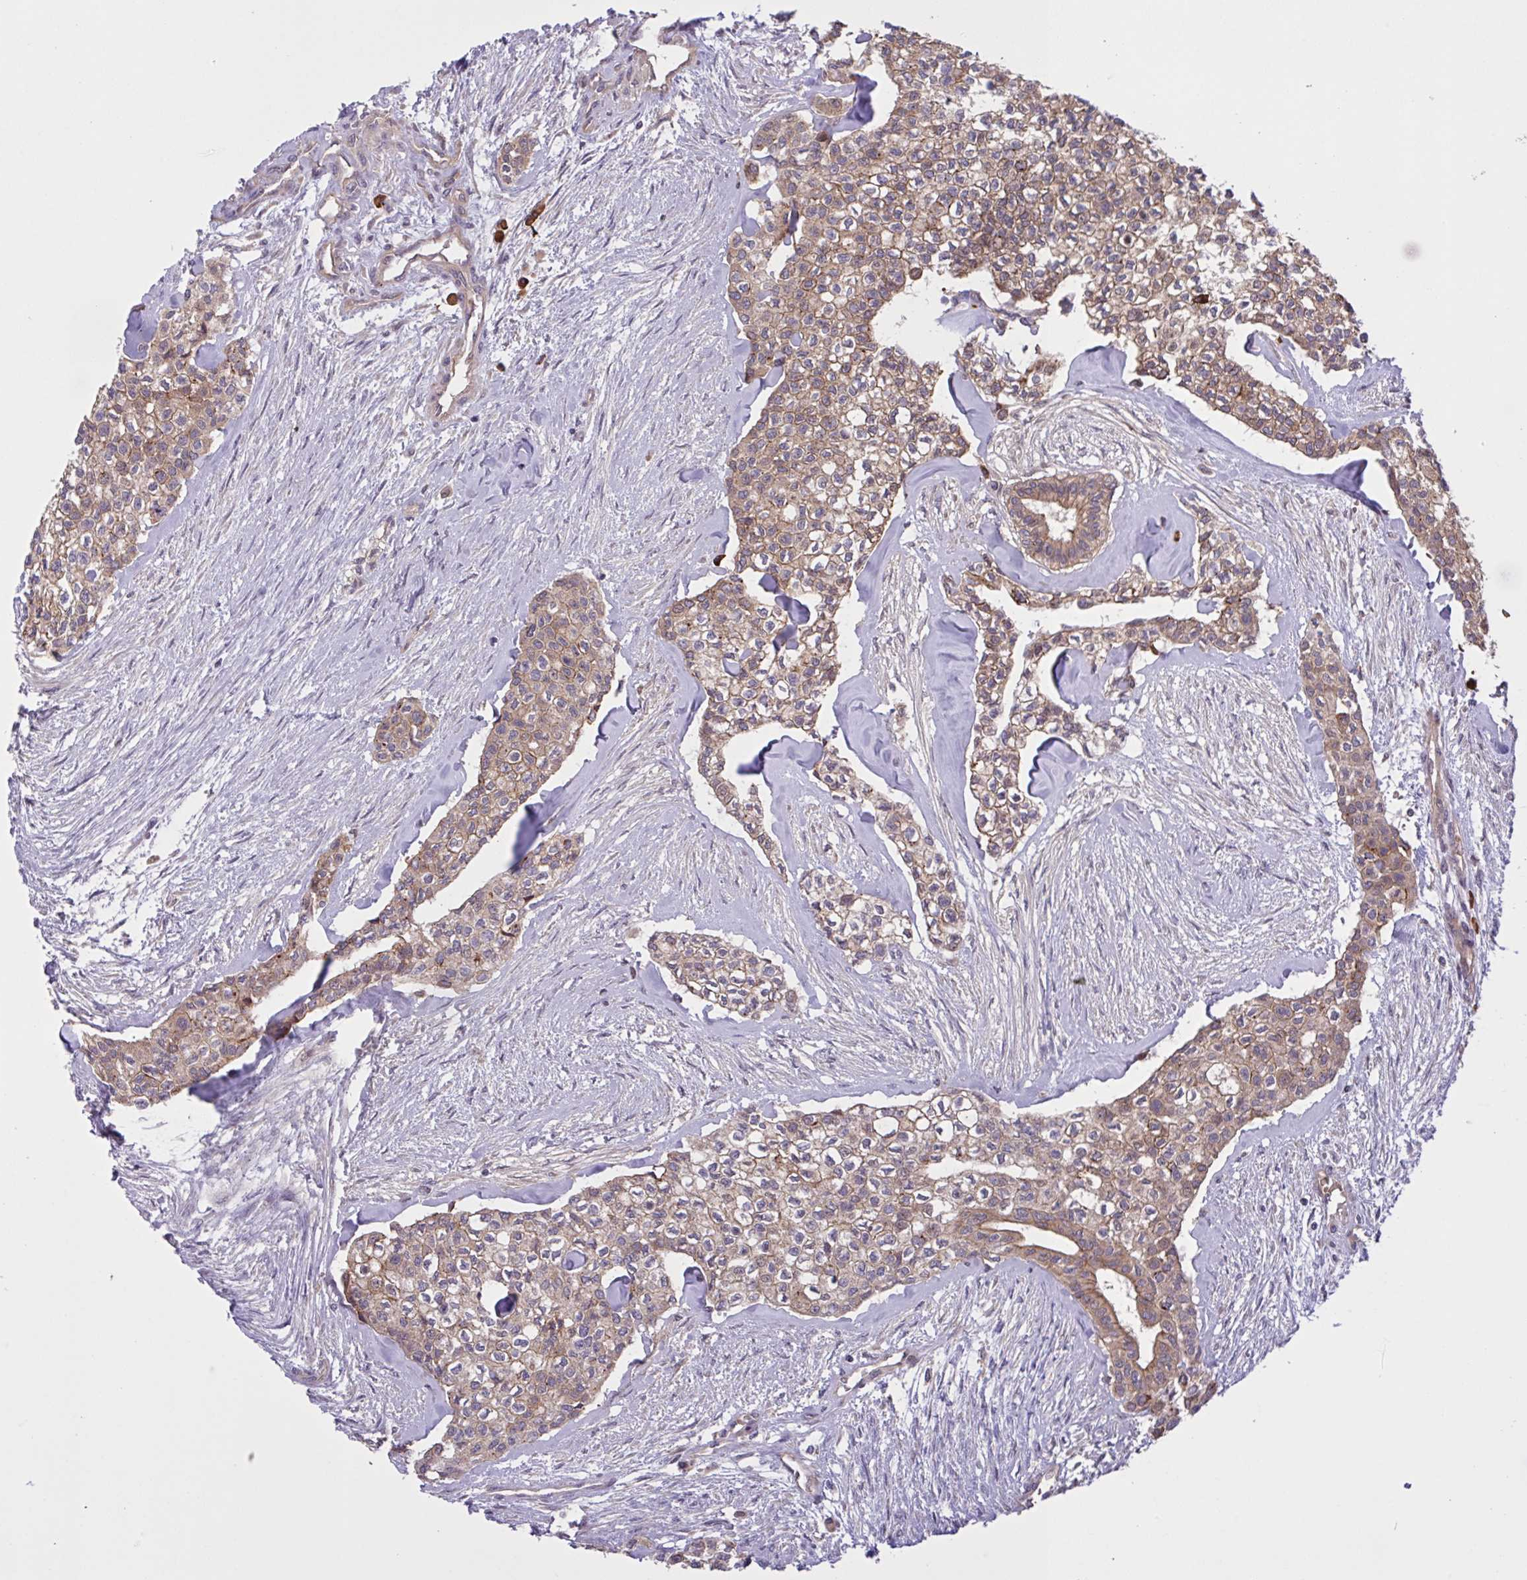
{"staining": {"intensity": "weak", "quantity": ">75%", "location": "cytoplasmic/membranous"}, "tissue": "head and neck cancer", "cell_type": "Tumor cells", "image_type": "cancer", "snomed": [{"axis": "morphology", "description": "Adenocarcinoma, NOS"}, {"axis": "topography", "description": "Head-Neck"}], "caption": "Brown immunohistochemical staining in head and neck adenocarcinoma exhibits weak cytoplasmic/membranous staining in about >75% of tumor cells.", "gene": "INTS10", "patient": {"sex": "male", "age": 81}}